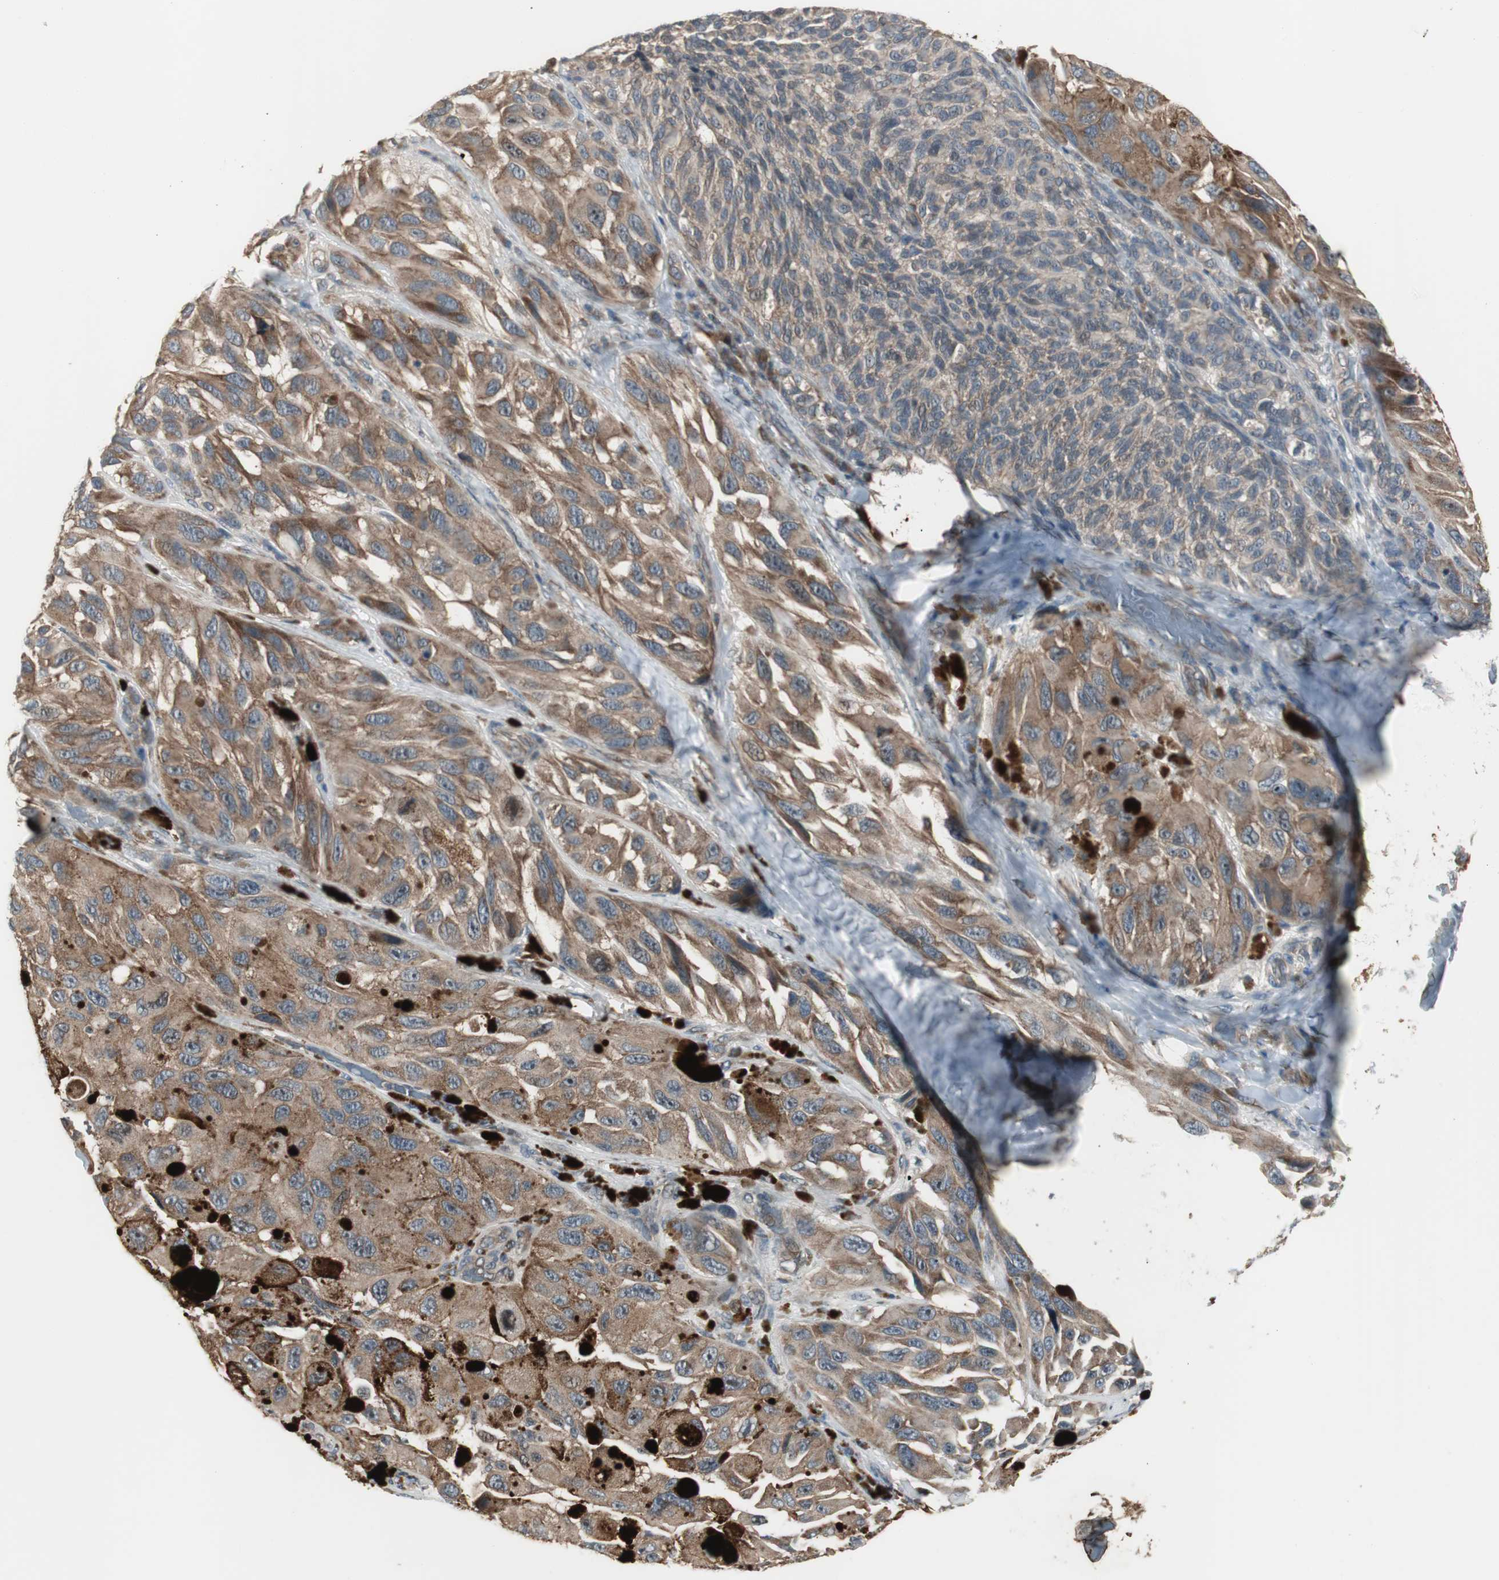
{"staining": {"intensity": "strong", "quantity": ">75%", "location": "cytoplasmic/membranous"}, "tissue": "melanoma", "cell_type": "Tumor cells", "image_type": "cancer", "snomed": [{"axis": "morphology", "description": "Malignant melanoma, NOS"}, {"axis": "topography", "description": "Skin"}], "caption": "Protein staining by immunohistochemistry shows strong cytoplasmic/membranous staining in approximately >75% of tumor cells in malignant melanoma.", "gene": "ZMPSTE24", "patient": {"sex": "female", "age": 73}}